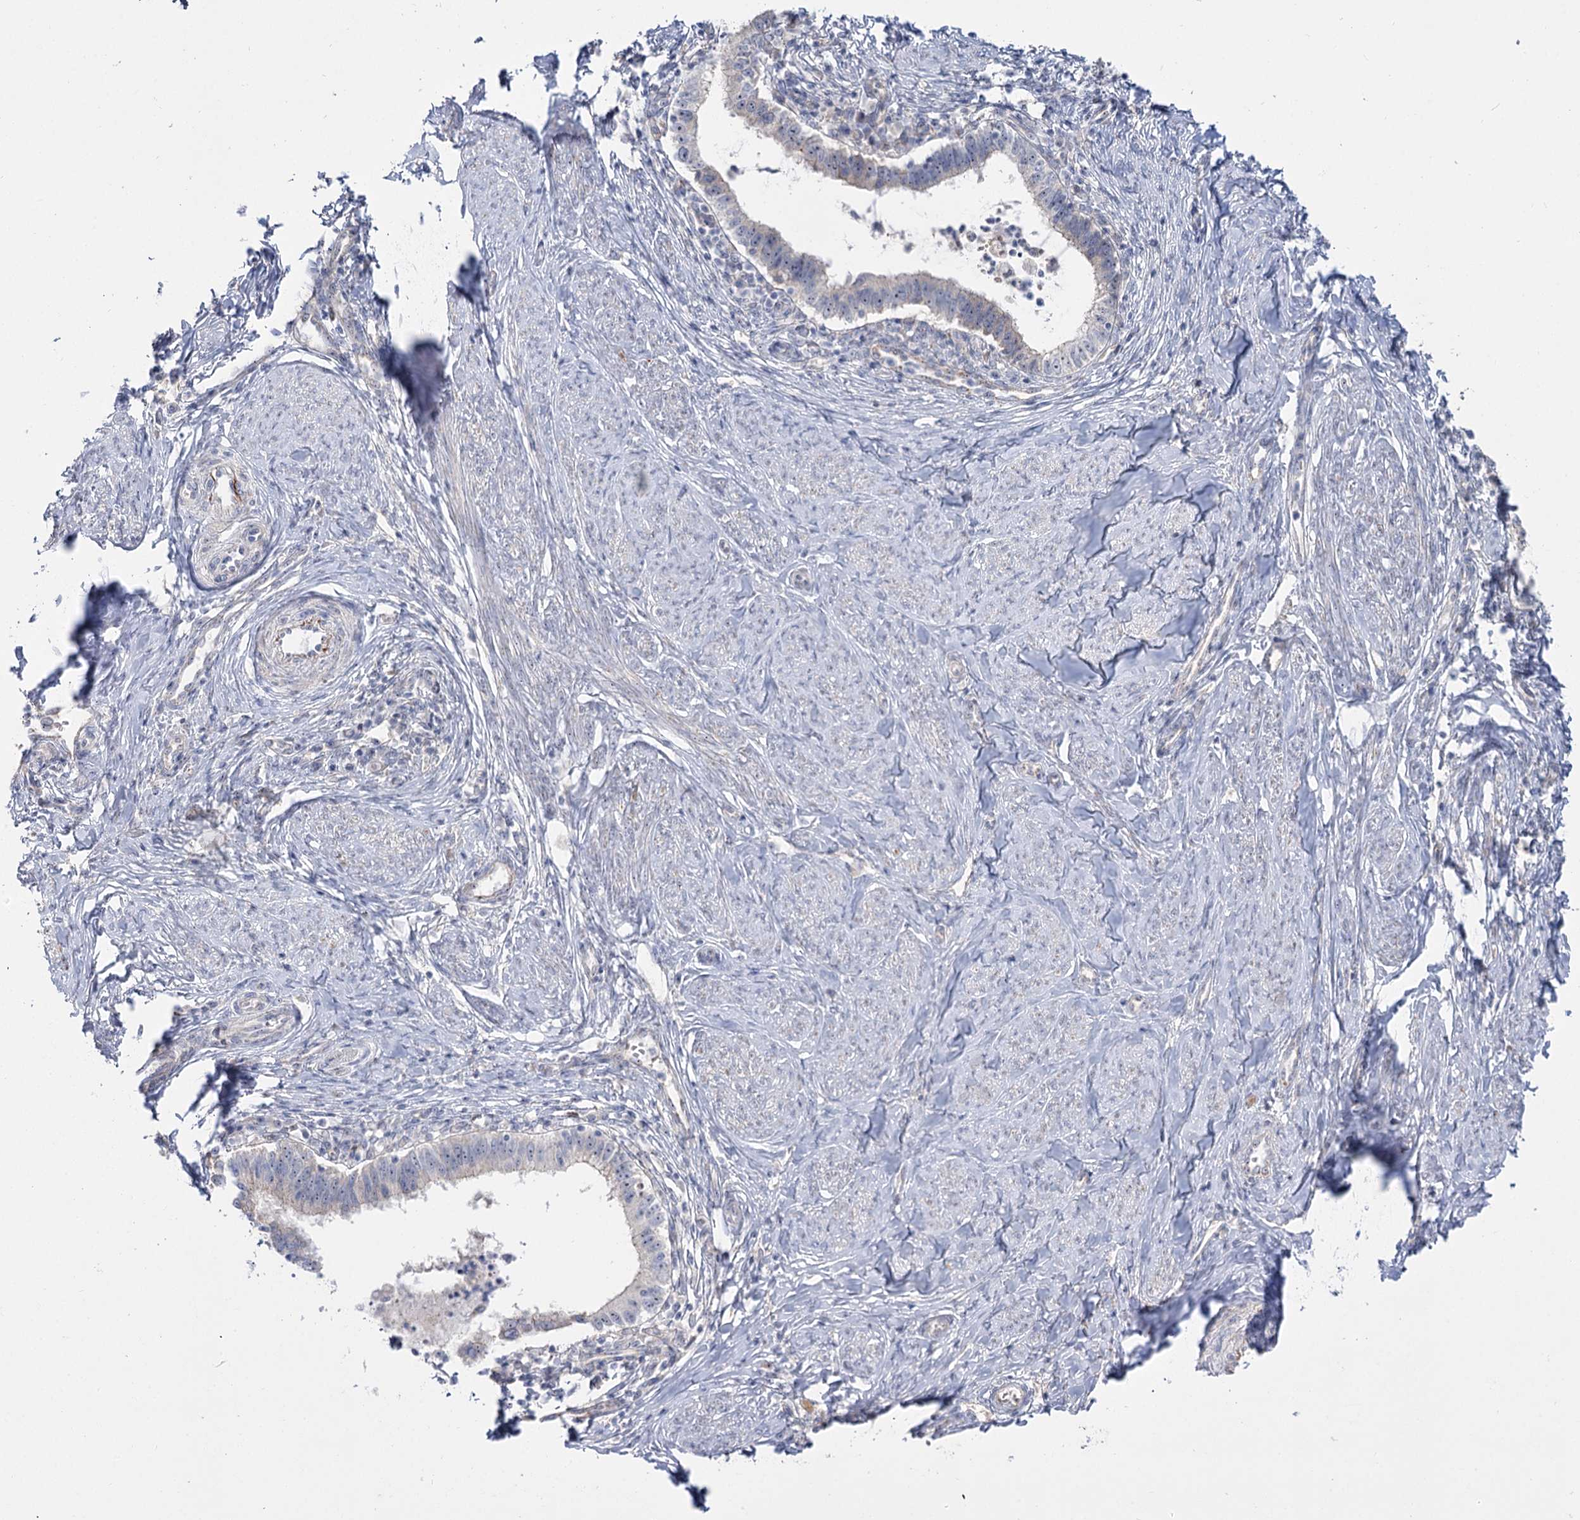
{"staining": {"intensity": "moderate", "quantity": "<25%", "location": "nuclear"}, "tissue": "cervical cancer", "cell_type": "Tumor cells", "image_type": "cancer", "snomed": [{"axis": "morphology", "description": "Adenocarcinoma, NOS"}, {"axis": "topography", "description": "Cervix"}], "caption": "Immunohistochemistry (IHC) of cervical adenocarcinoma displays low levels of moderate nuclear positivity in approximately <25% of tumor cells. Nuclei are stained in blue.", "gene": "SUOX", "patient": {"sex": "female", "age": 36}}